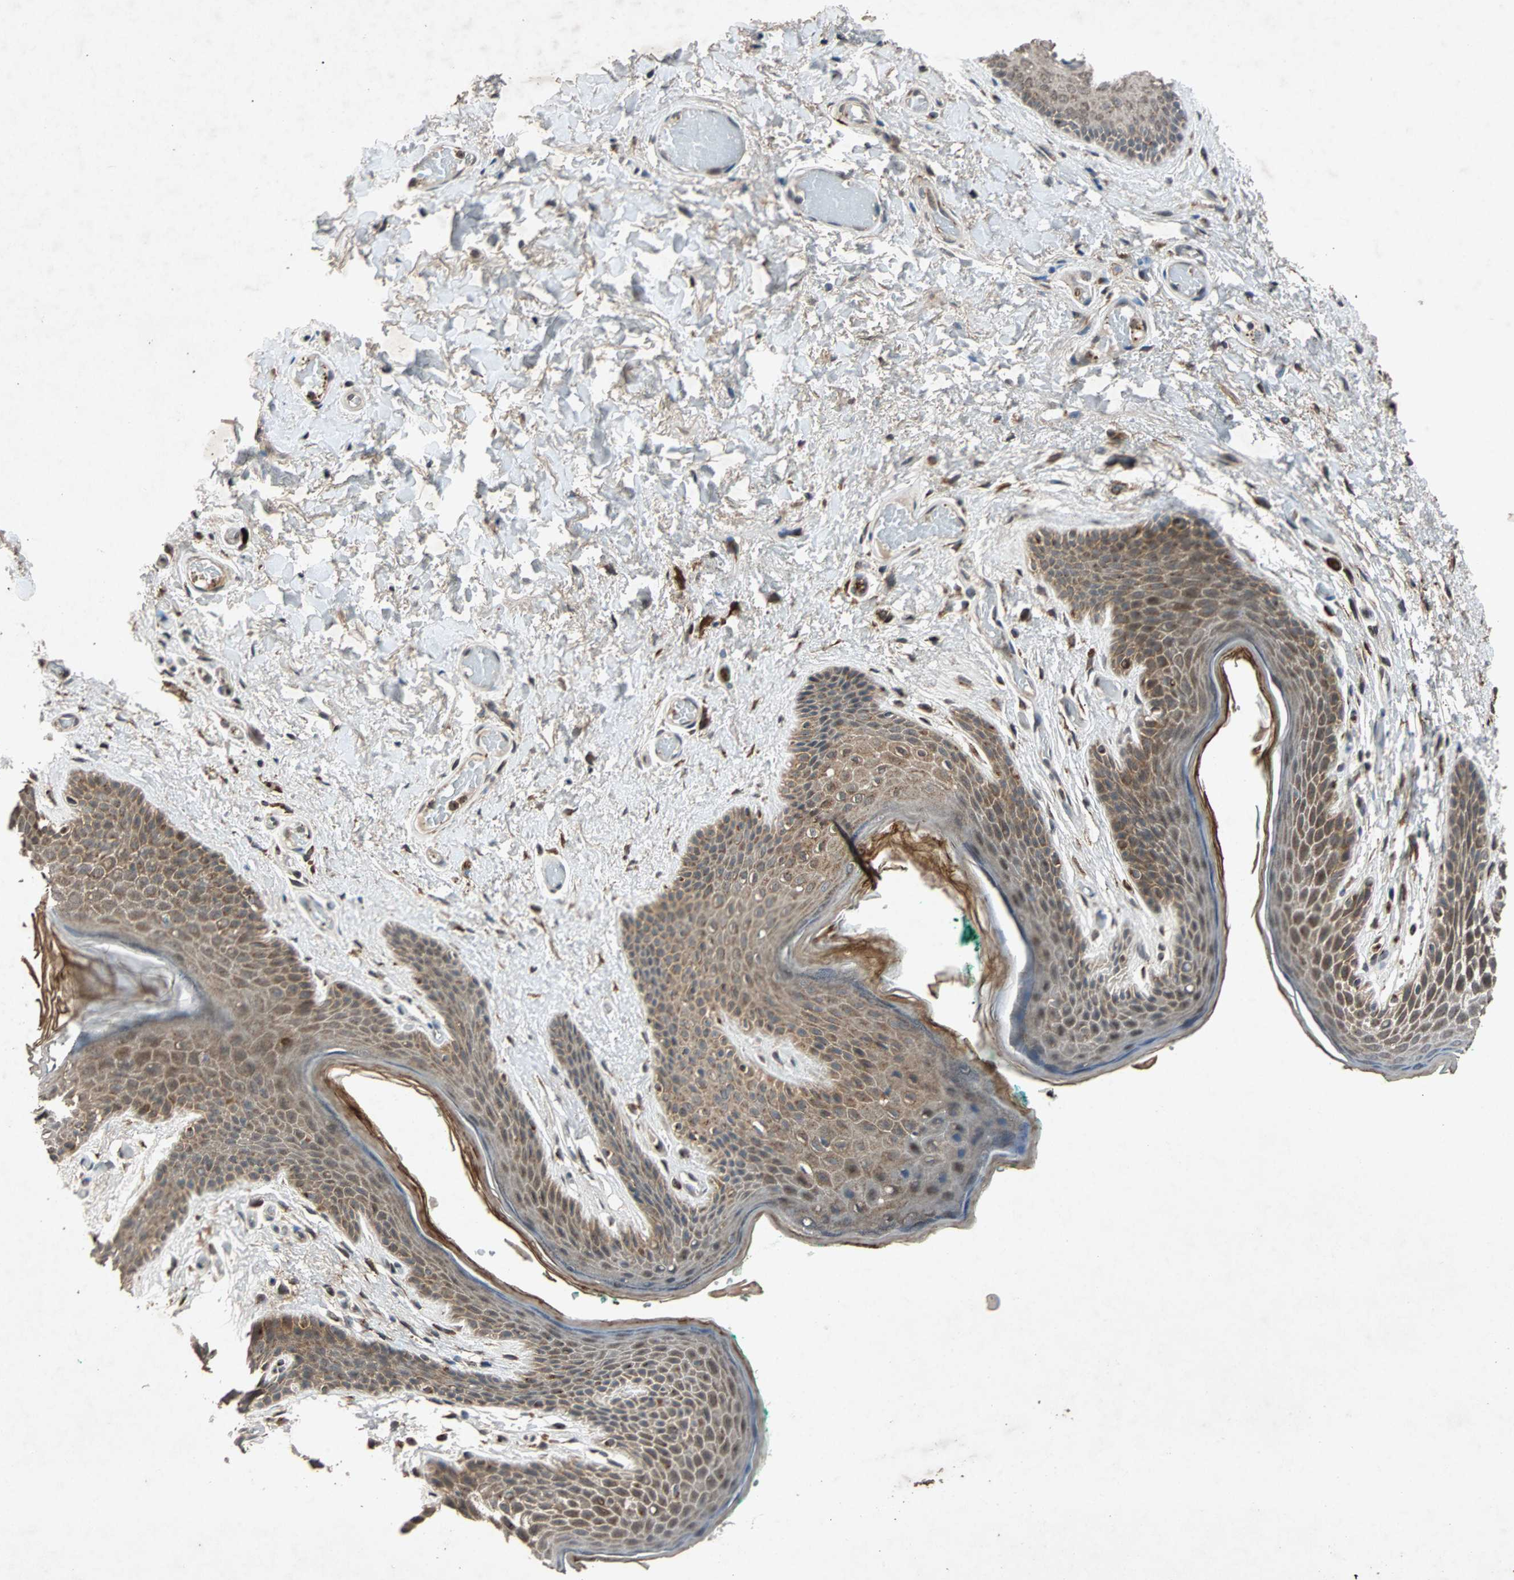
{"staining": {"intensity": "moderate", "quantity": ">75%", "location": "cytoplasmic/membranous"}, "tissue": "skin", "cell_type": "Epidermal cells", "image_type": "normal", "snomed": [{"axis": "morphology", "description": "Normal tissue, NOS"}, {"axis": "topography", "description": "Anal"}], "caption": "The image demonstrates staining of benign skin, revealing moderate cytoplasmic/membranous protein positivity (brown color) within epidermal cells. The protein is stained brown, and the nuclei are stained in blue (DAB (3,3'-diaminobenzidine) IHC with brightfield microscopy, high magnification).", "gene": "USP31", "patient": {"sex": "male", "age": 74}}